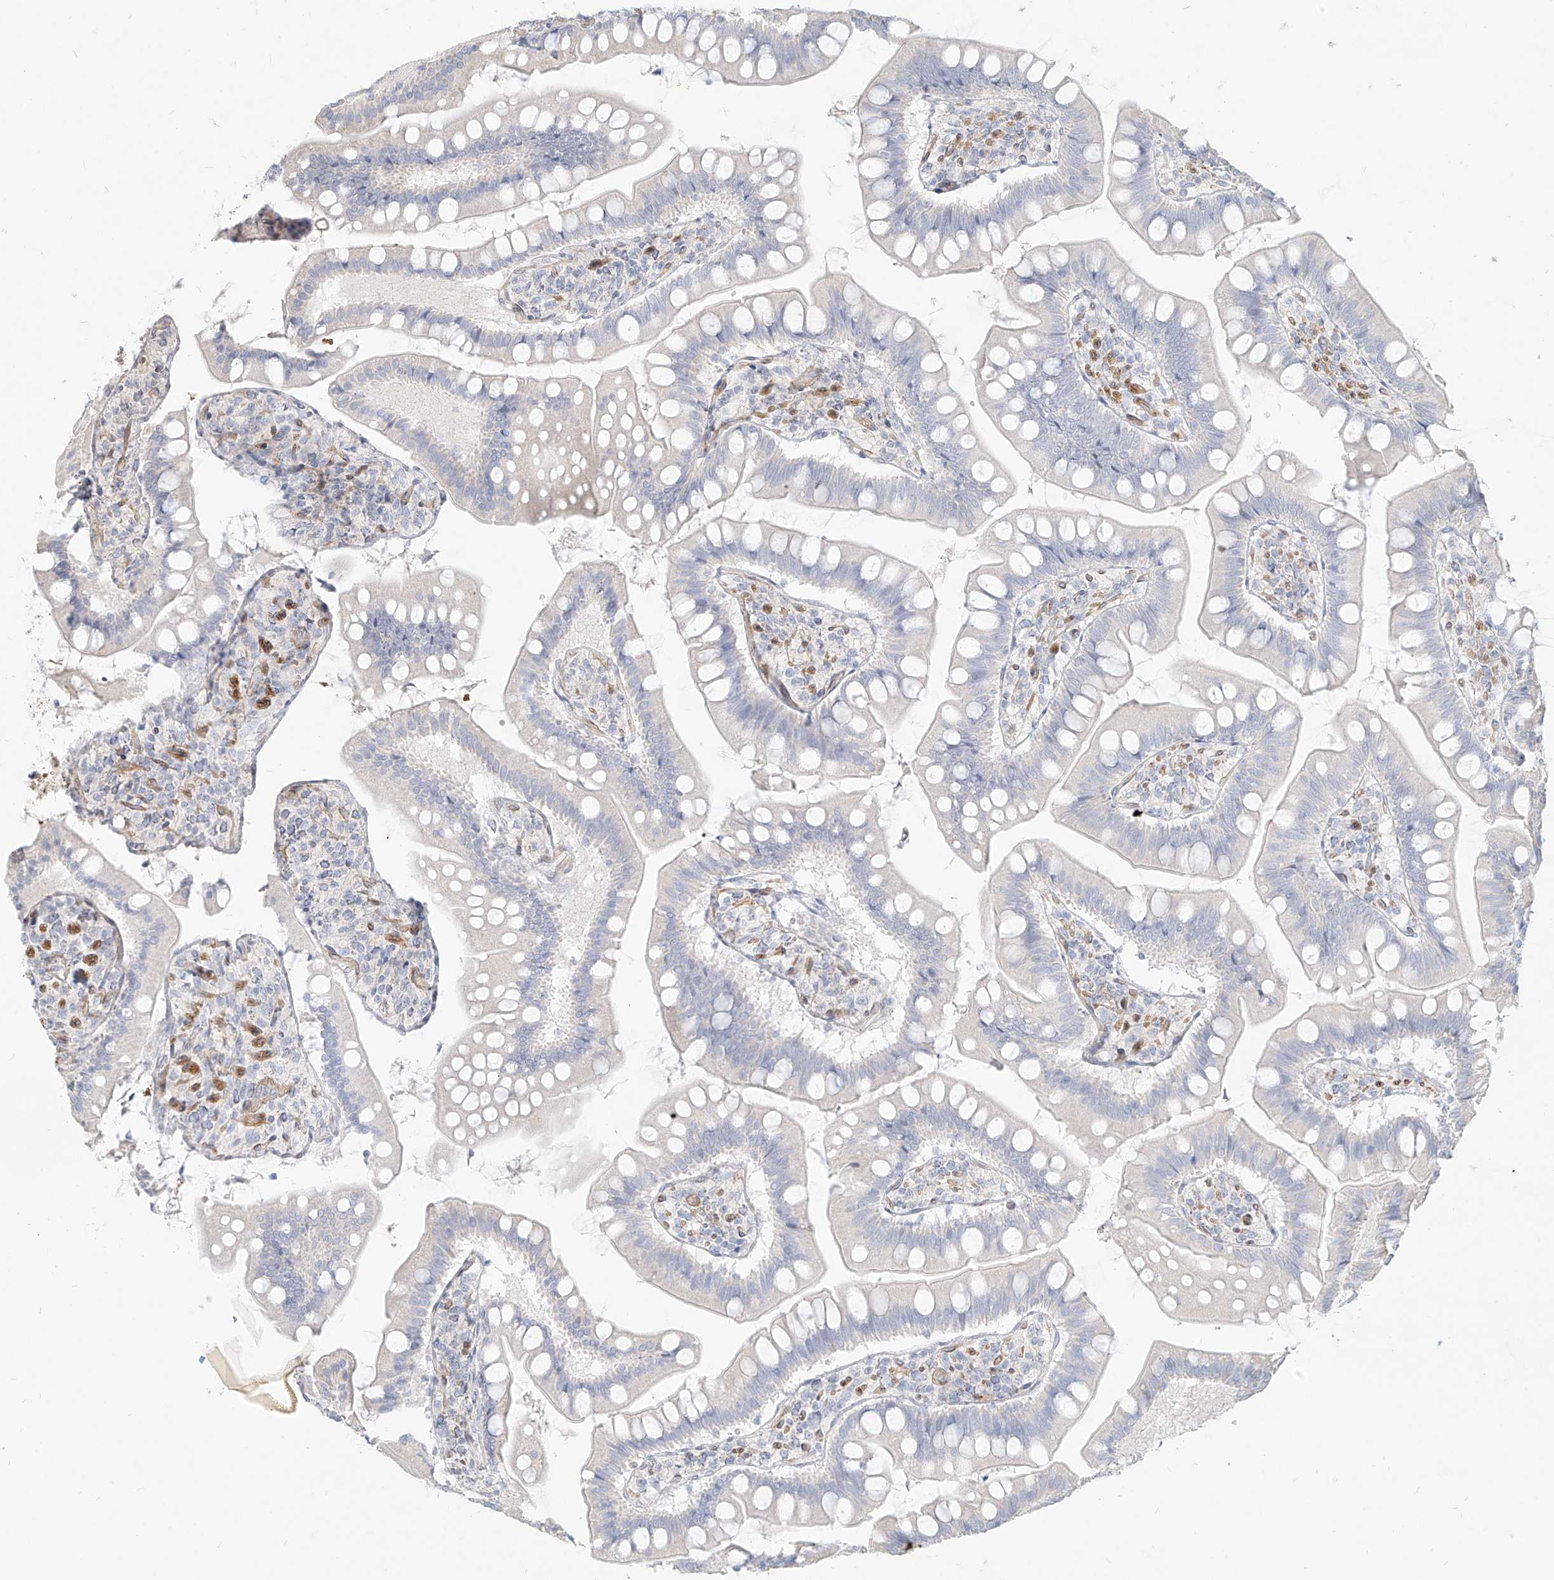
{"staining": {"intensity": "negative", "quantity": "none", "location": "none"}, "tissue": "small intestine", "cell_type": "Glandular cells", "image_type": "normal", "snomed": [{"axis": "morphology", "description": "Normal tissue, NOS"}, {"axis": "topography", "description": "Small intestine"}], "caption": "There is no significant expression in glandular cells of small intestine. (DAB immunohistochemistry (IHC), high magnification).", "gene": "ITPKB", "patient": {"sex": "male", "age": 7}}